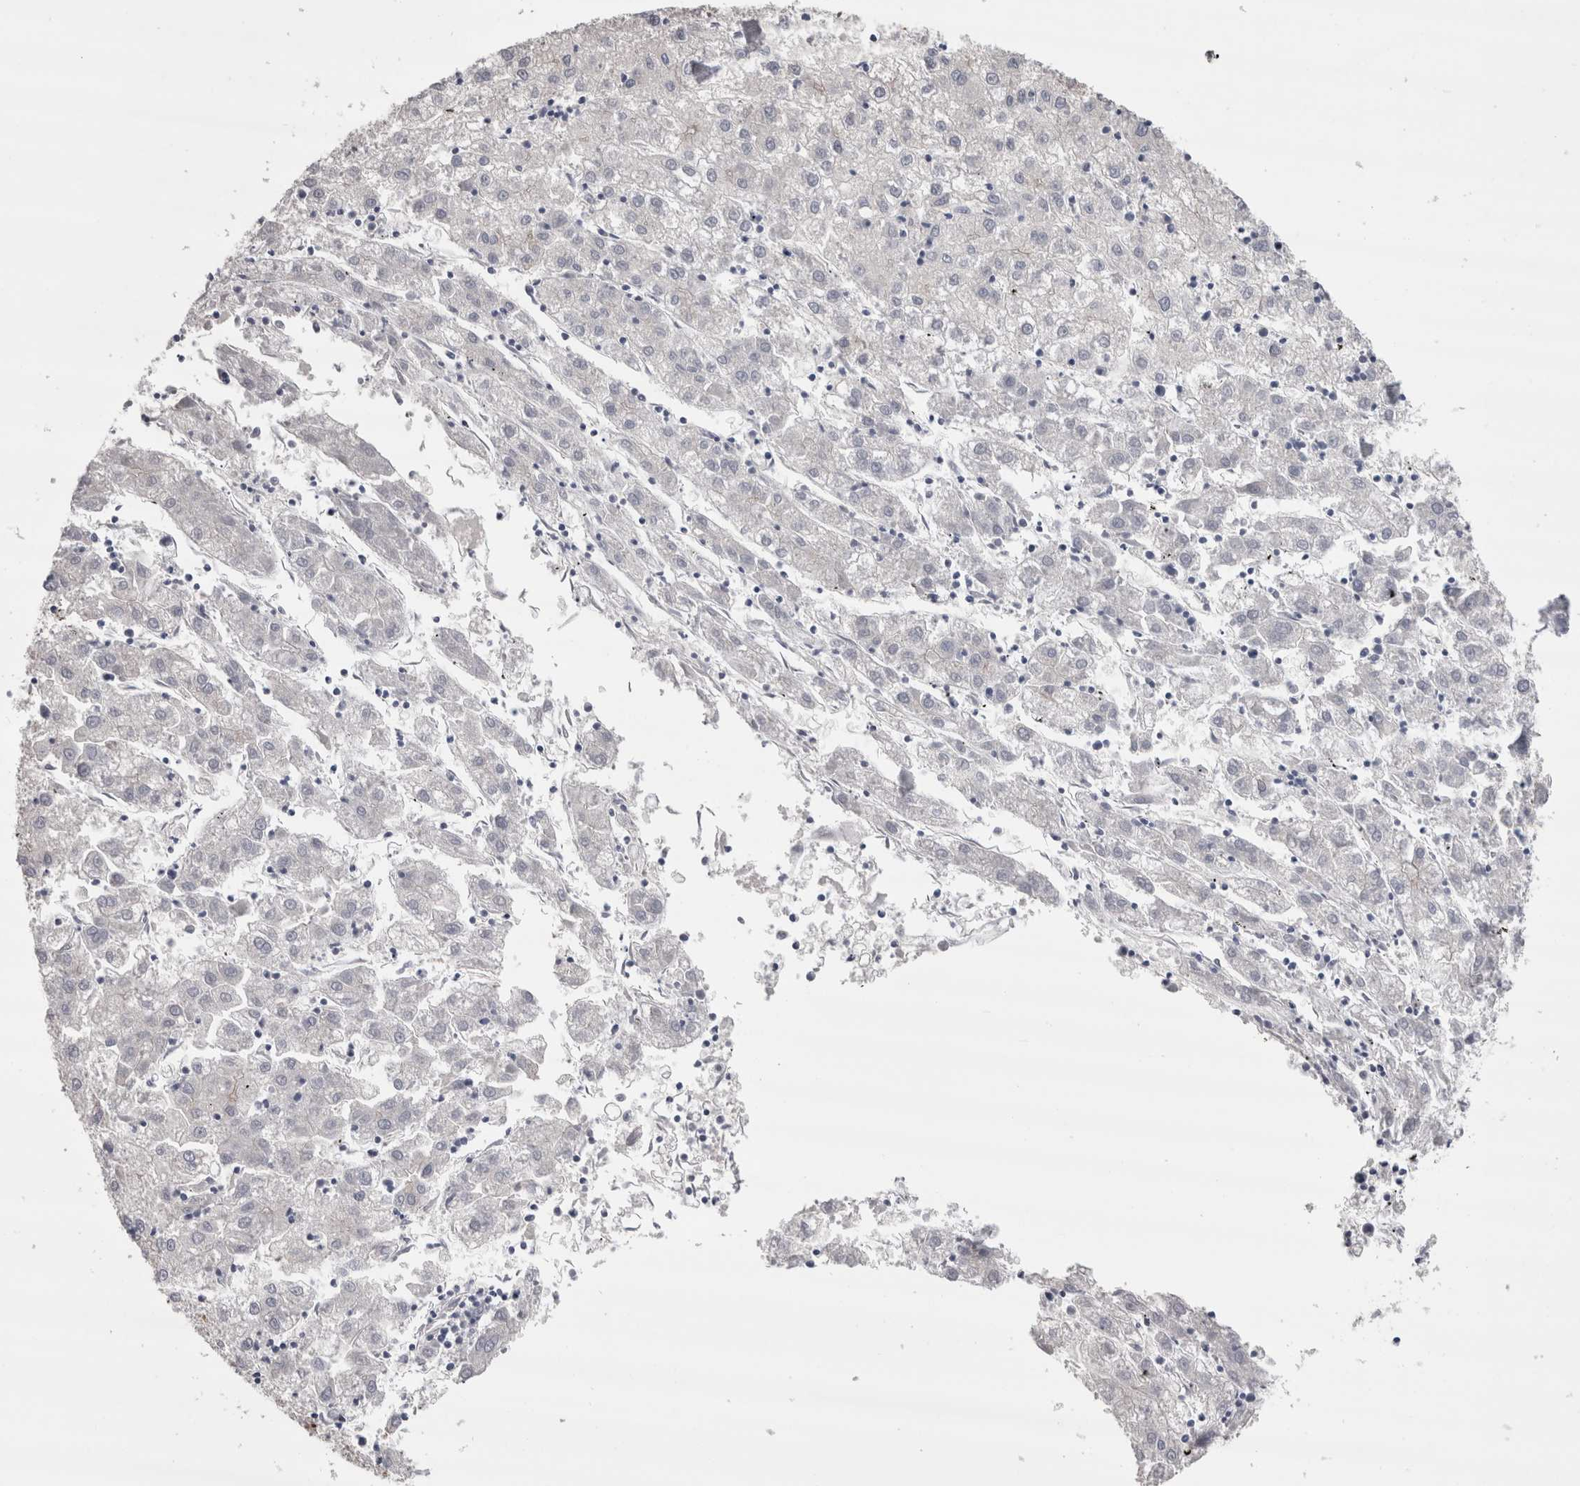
{"staining": {"intensity": "negative", "quantity": "none", "location": "none"}, "tissue": "liver cancer", "cell_type": "Tumor cells", "image_type": "cancer", "snomed": [{"axis": "morphology", "description": "Carcinoma, Hepatocellular, NOS"}, {"axis": "topography", "description": "Liver"}], "caption": "High power microscopy micrograph of an immunohistochemistry image of hepatocellular carcinoma (liver), revealing no significant staining in tumor cells.", "gene": "CDHR5", "patient": {"sex": "male", "age": 72}}